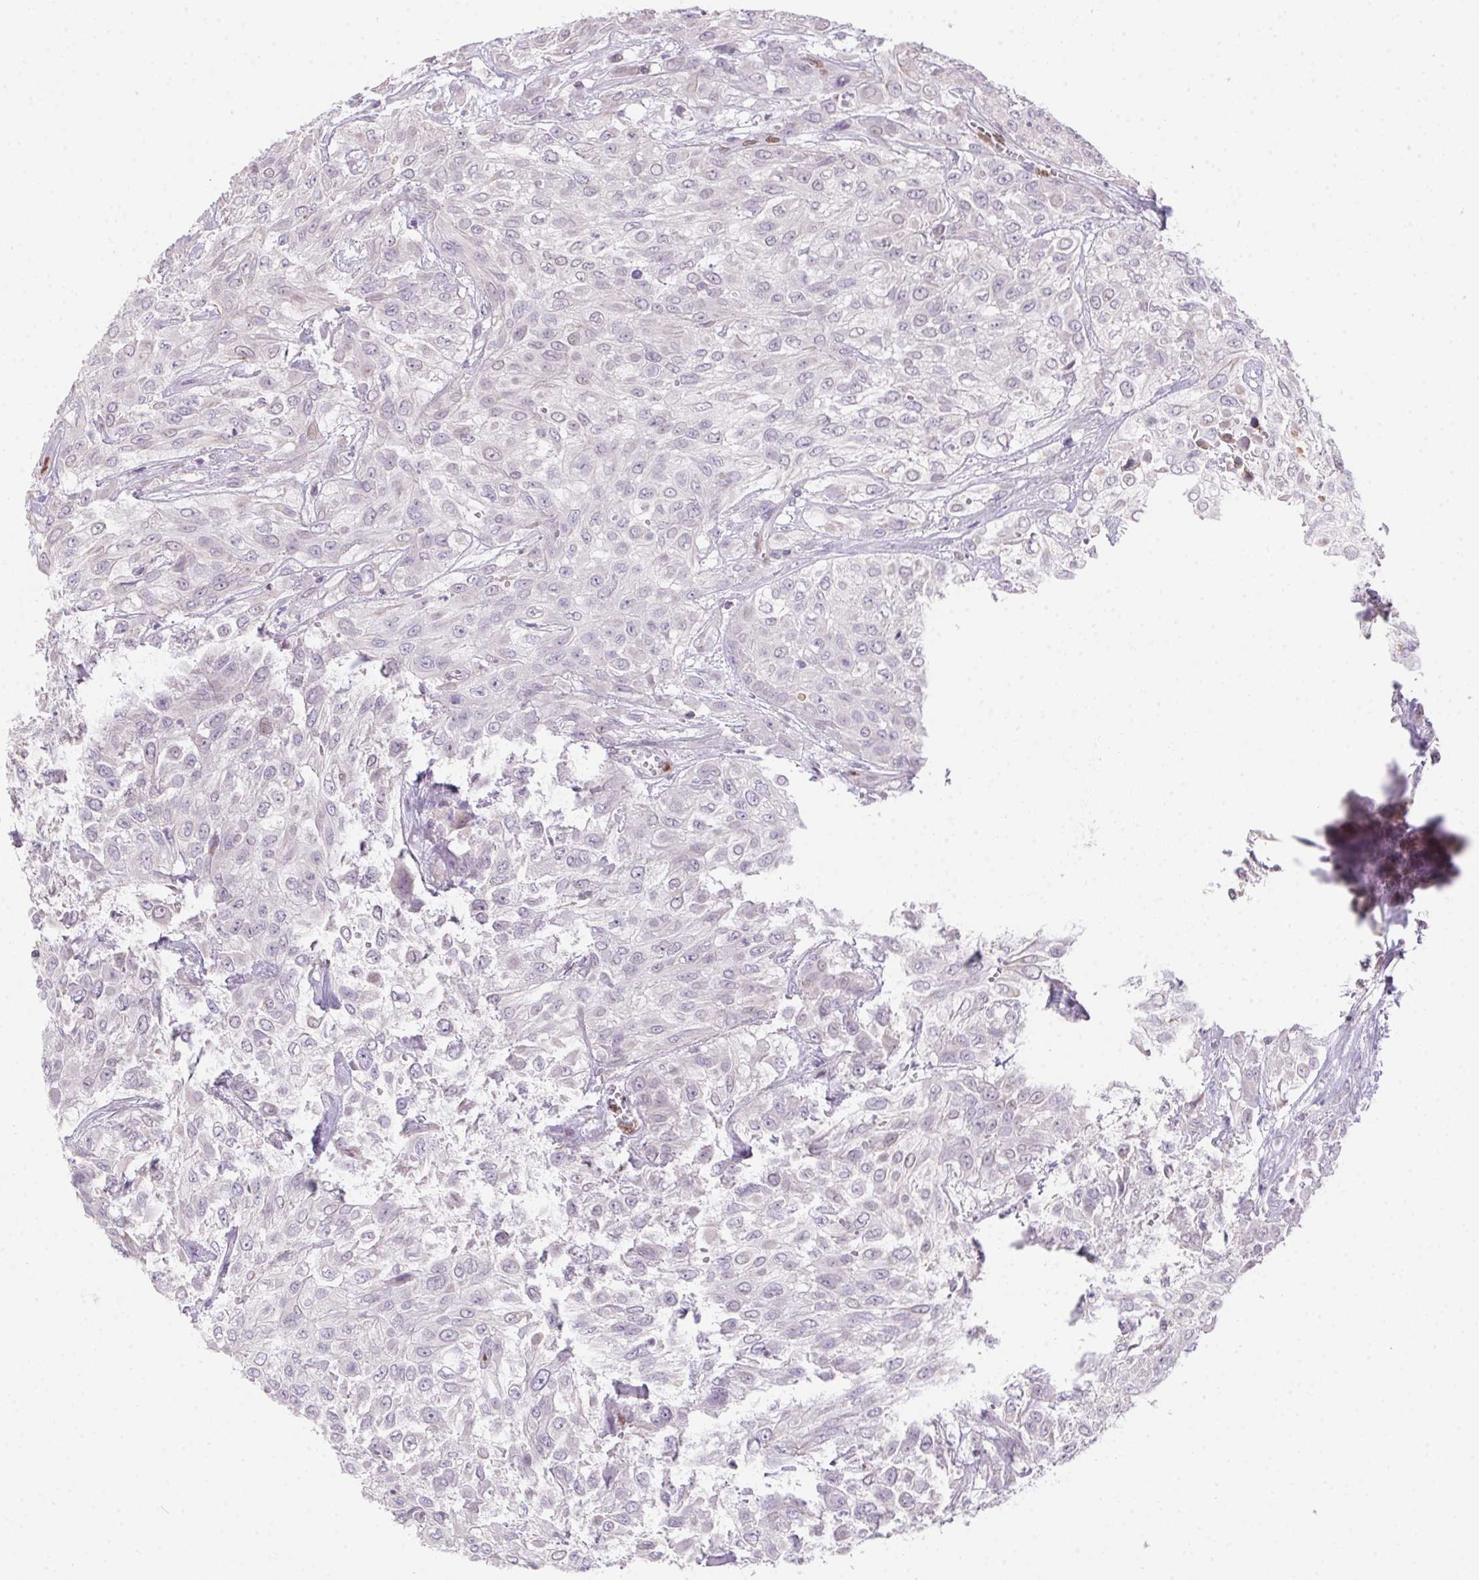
{"staining": {"intensity": "negative", "quantity": "none", "location": "none"}, "tissue": "urothelial cancer", "cell_type": "Tumor cells", "image_type": "cancer", "snomed": [{"axis": "morphology", "description": "Urothelial carcinoma, High grade"}, {"axis": "topography", "description": "Urinary bladder"}], "caption": "Immunohistochemistry (IHC) histopathology image of neoplastic tissue: human urothelial cancer stained with DAB (3,3'-diaminobenzidine) demonstrates no significant protein staining in tumor cells. (IHC, brightfield microscopy, high magnification).", "gene": "SP9", "patient": {"sex": "male", "age": 57}}